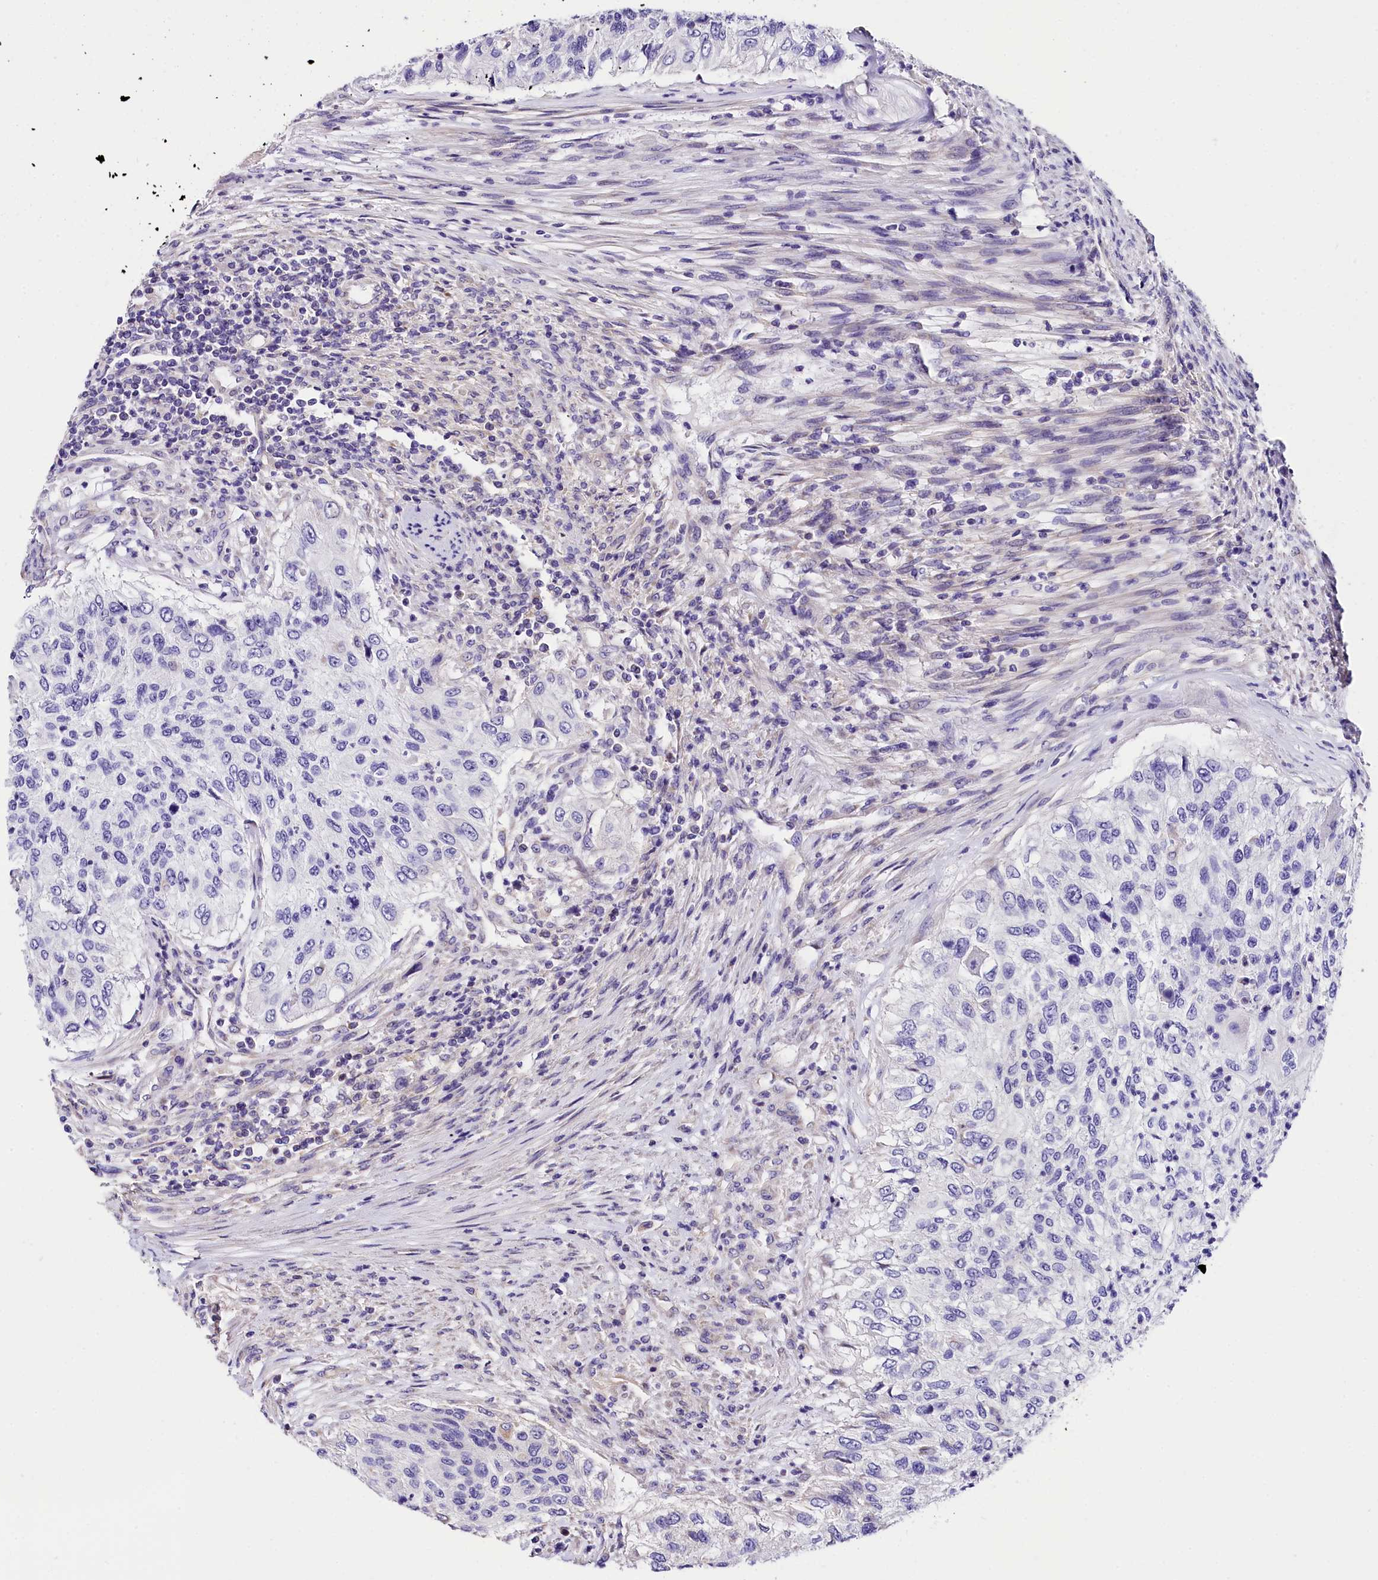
{"staining": {"intensity": "negative", "quantity": "none", "location": "none"}, "tissue": "urothelial cancer", "cell_type": "Tumor cells", "image_type": "cancer", "snomed": [{"axis": "morphology", "description": "Urothelial carcinoma, High grade"}, {"axis": "topography", "description": "Urinary bladder"}], "caption": "This is a photomicrograph of immunohistochemistry staining of urothelial carcinoma (high-grade), which shows no staining in tumor cells.", "gene": "ACAA2", "patient": {"sex": "female", "age": 60}}